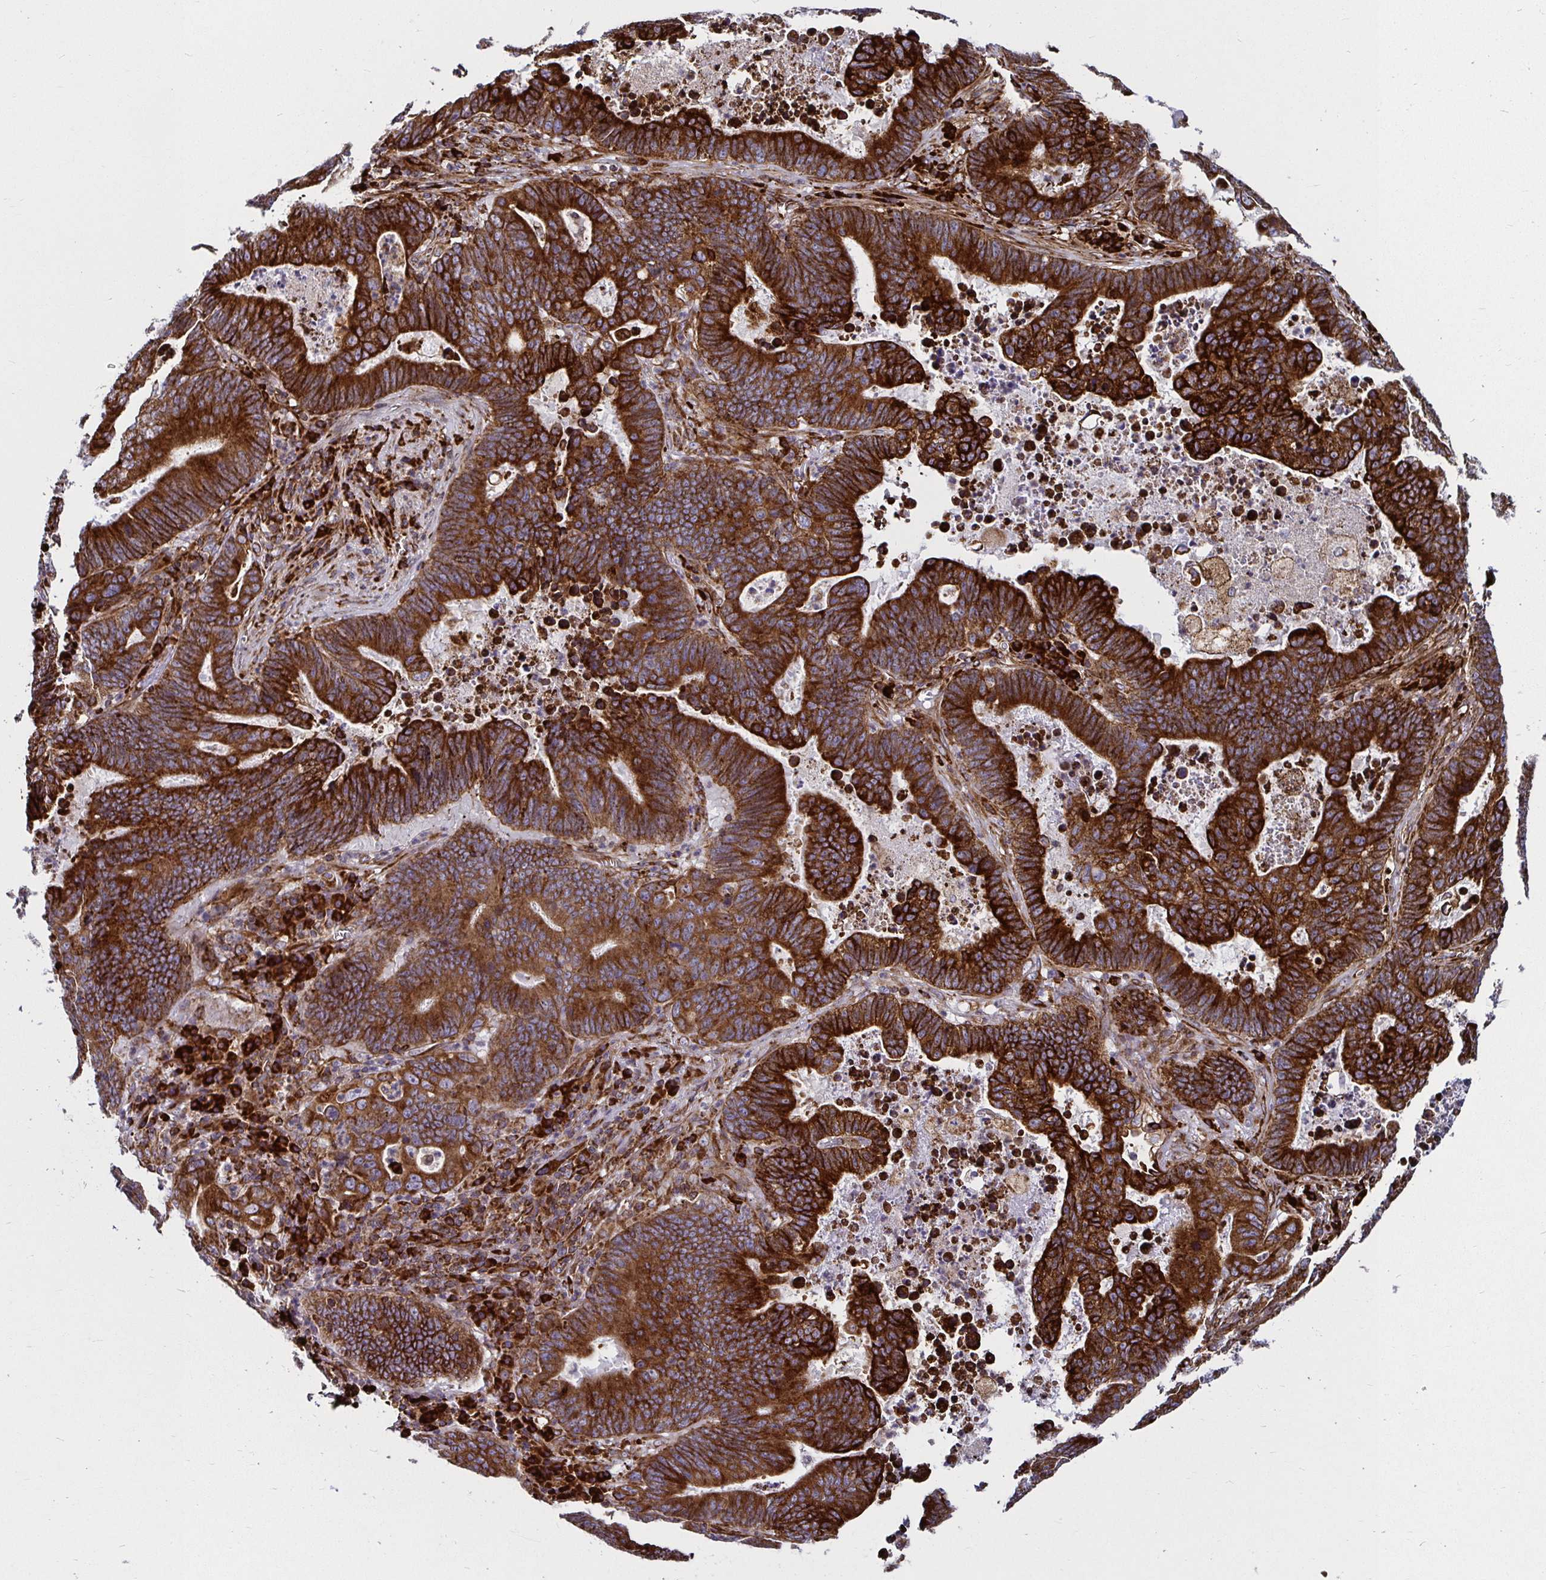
{"staining": {"intensity": "strong", "quantity": ">75%", "location": "cytoplasmic/membranous"}, "tissue": "lung cancer", "cell_type": "Tumor cells", "image_type": "cancer", "snomed": [{"axis": "morphology", "description": "Aneuploidy"}, {"axis": "morphology", "description": "Adenocarcinoma, NOS"}, {"axis": "morphology", "description": "Adenocarcinoma primary or metastatic"}, {"axis": "topography", "description": "Lung"}], "caption": "Lung cancer was stained to show a protein in brown. There is high levels of strong cytoplasmic/membranous expression in approximately >75% of tumor cells.", "gene": "SMYD3", "patient": {"sex": "female", "age": 75}}